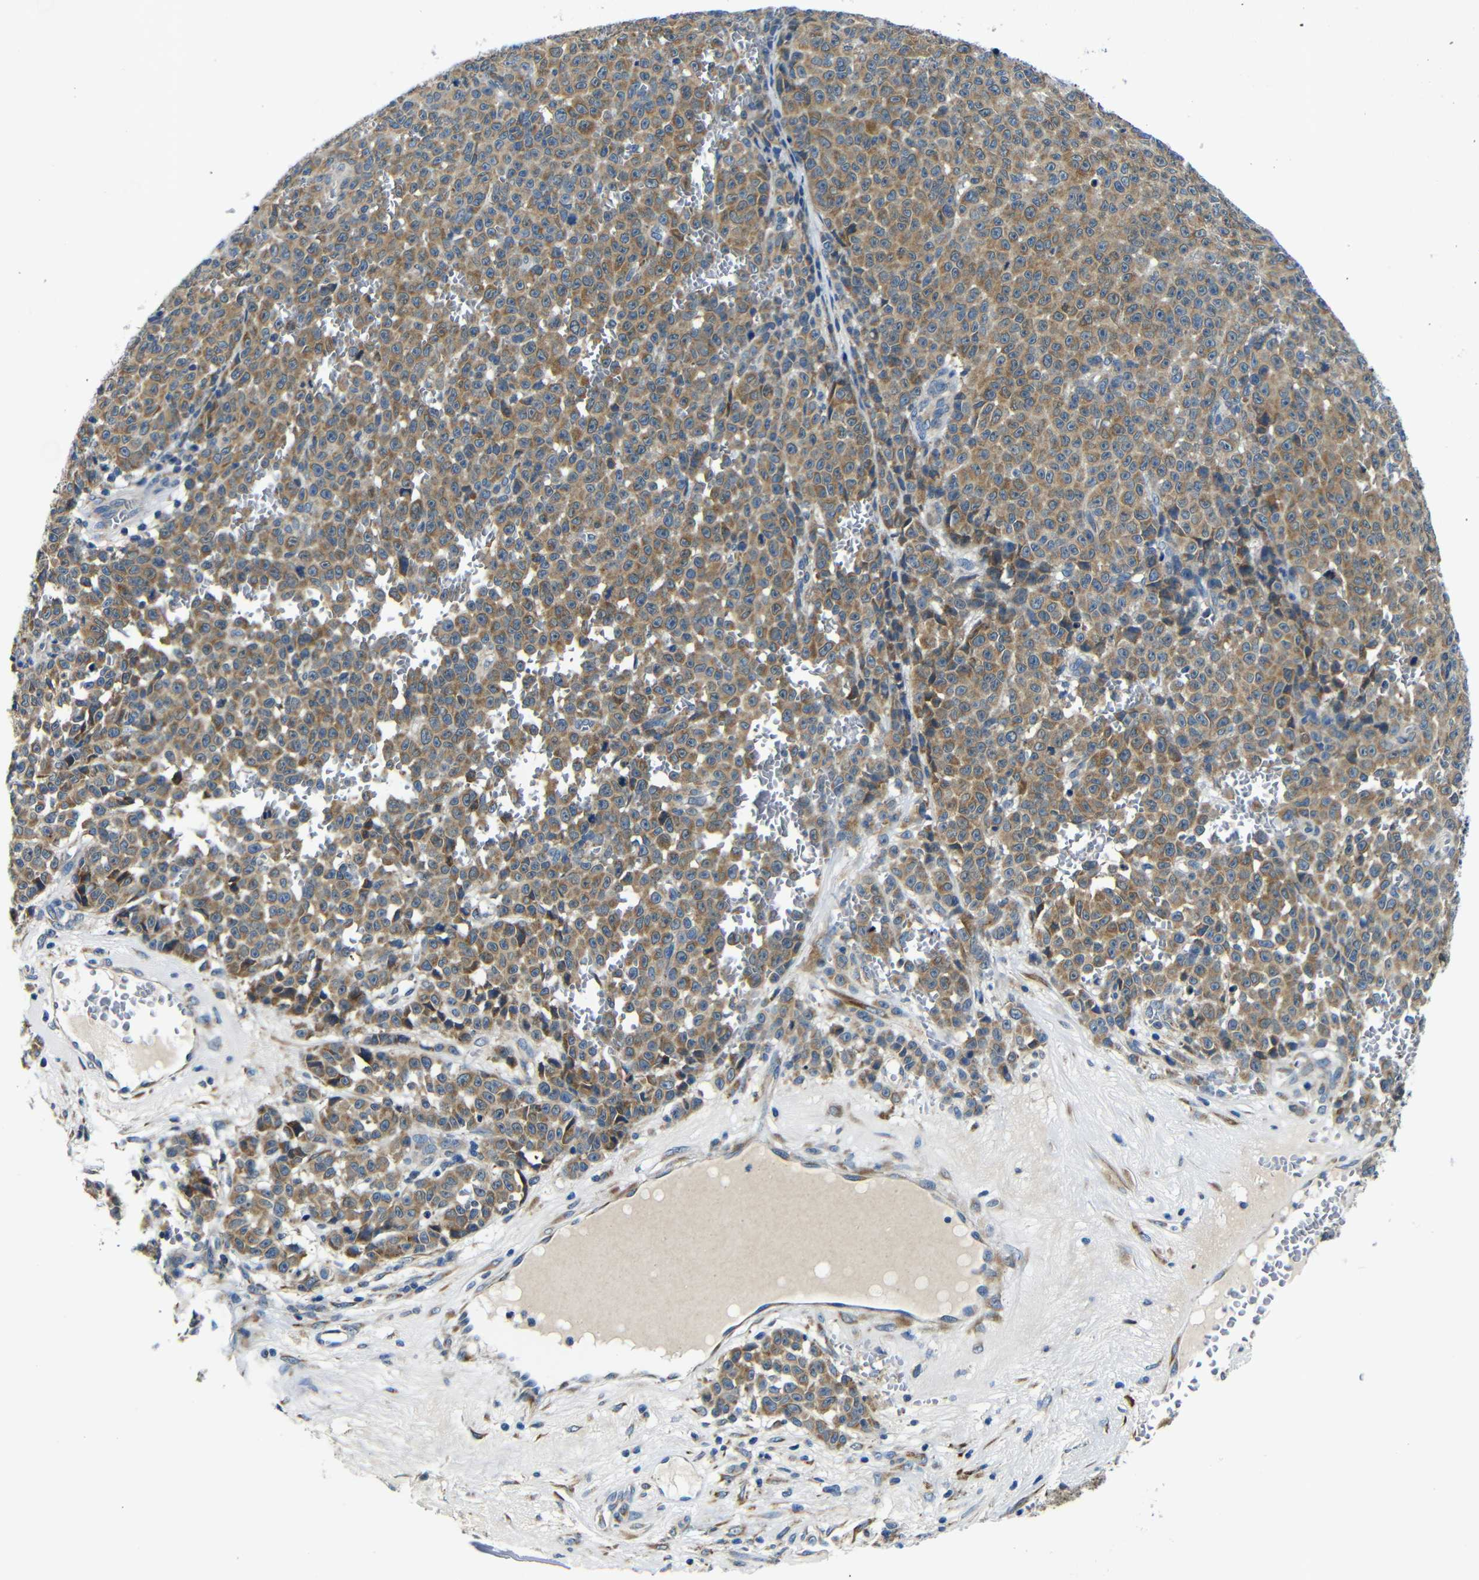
{"staining": {"intensity": "moderate", "quantity": ">75%", "location": "cytoplasmic/membranous"}, "tissue": "melanoma", "cell_type": "Tumor cells", "image_type": "cancer", "snomed": [{"axis": "morphology", "description": "Malignant melanoma, NOS"}, {"axis": "topography", "description": "Skin"}], "caption": "Human melanoma stained for a protein (brown) demonstrates moderate cytoplasmic/membranous positive staining in approximately >75% of tumor cells.", "gene": "FKBP14", "patient": {"sex": "female", "age": 82}}